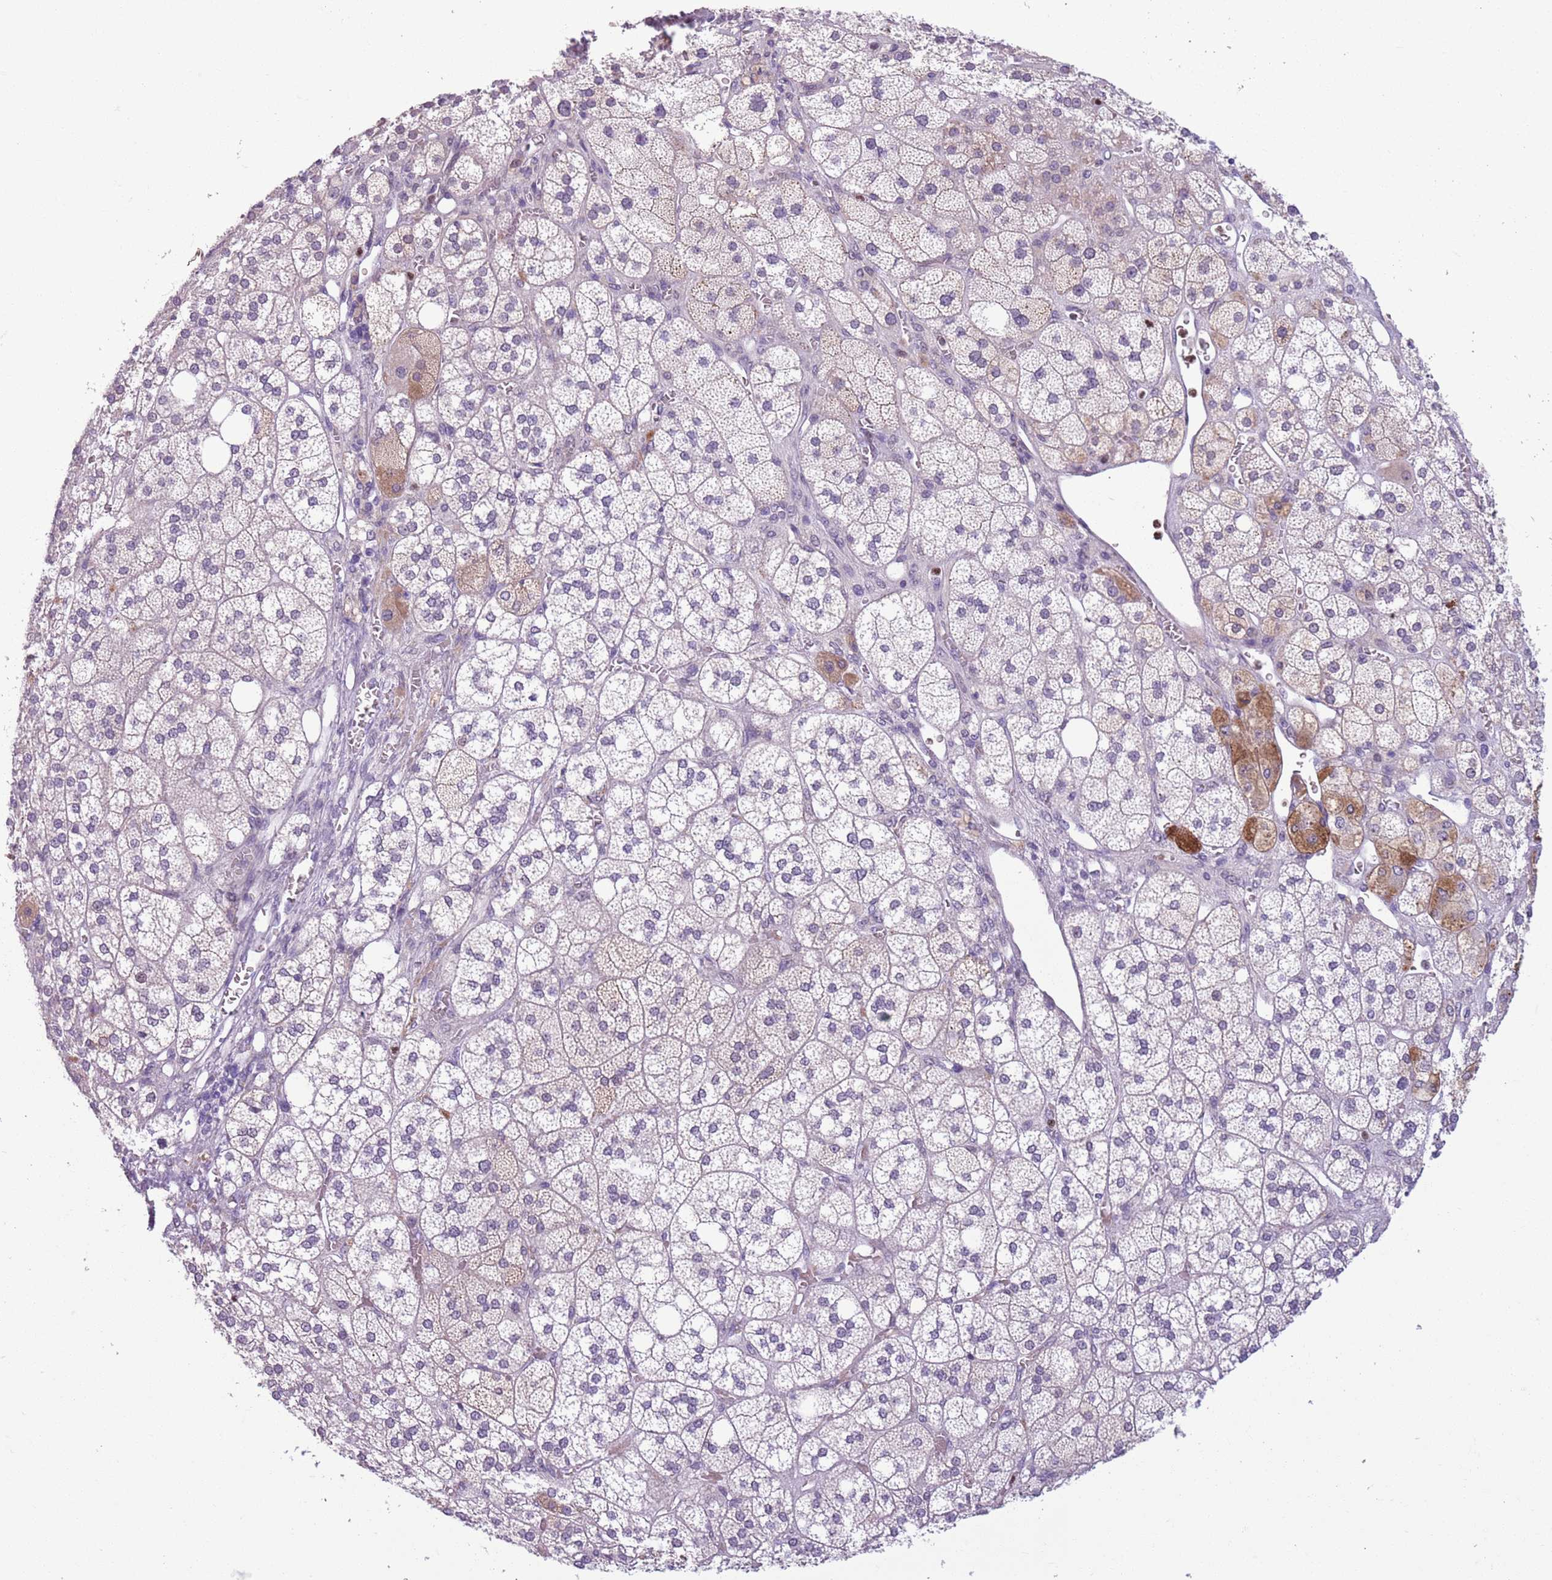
{"staining": {"intensity": "moderate", "quantity": "<25%", "location": "cytoplasmic/membranous"}, "tissue": "adrenal gland", "cell_type": "Glandular cells", "image_type": "normal", "snomed": [{"axis": "morphology", "description": "Normal tissue, NOS"}, {"axis": "topography", "description": "Adrenal gland"}], "caption": "Immunohistochemistry staining of unremarkable adrenal gland, which exhibits low levels of moderate cytoplasmic/membranous staining in approximately <25% of glandular cells indicating moderate cytoplasmic/membranous protein staining. The staining was performed using DAB (brown) for protein detection and nuclei were counterstained in hematoxylin (blue).", "gene": "ADCY7", "patient": {"sex": "male", "age": 61}}